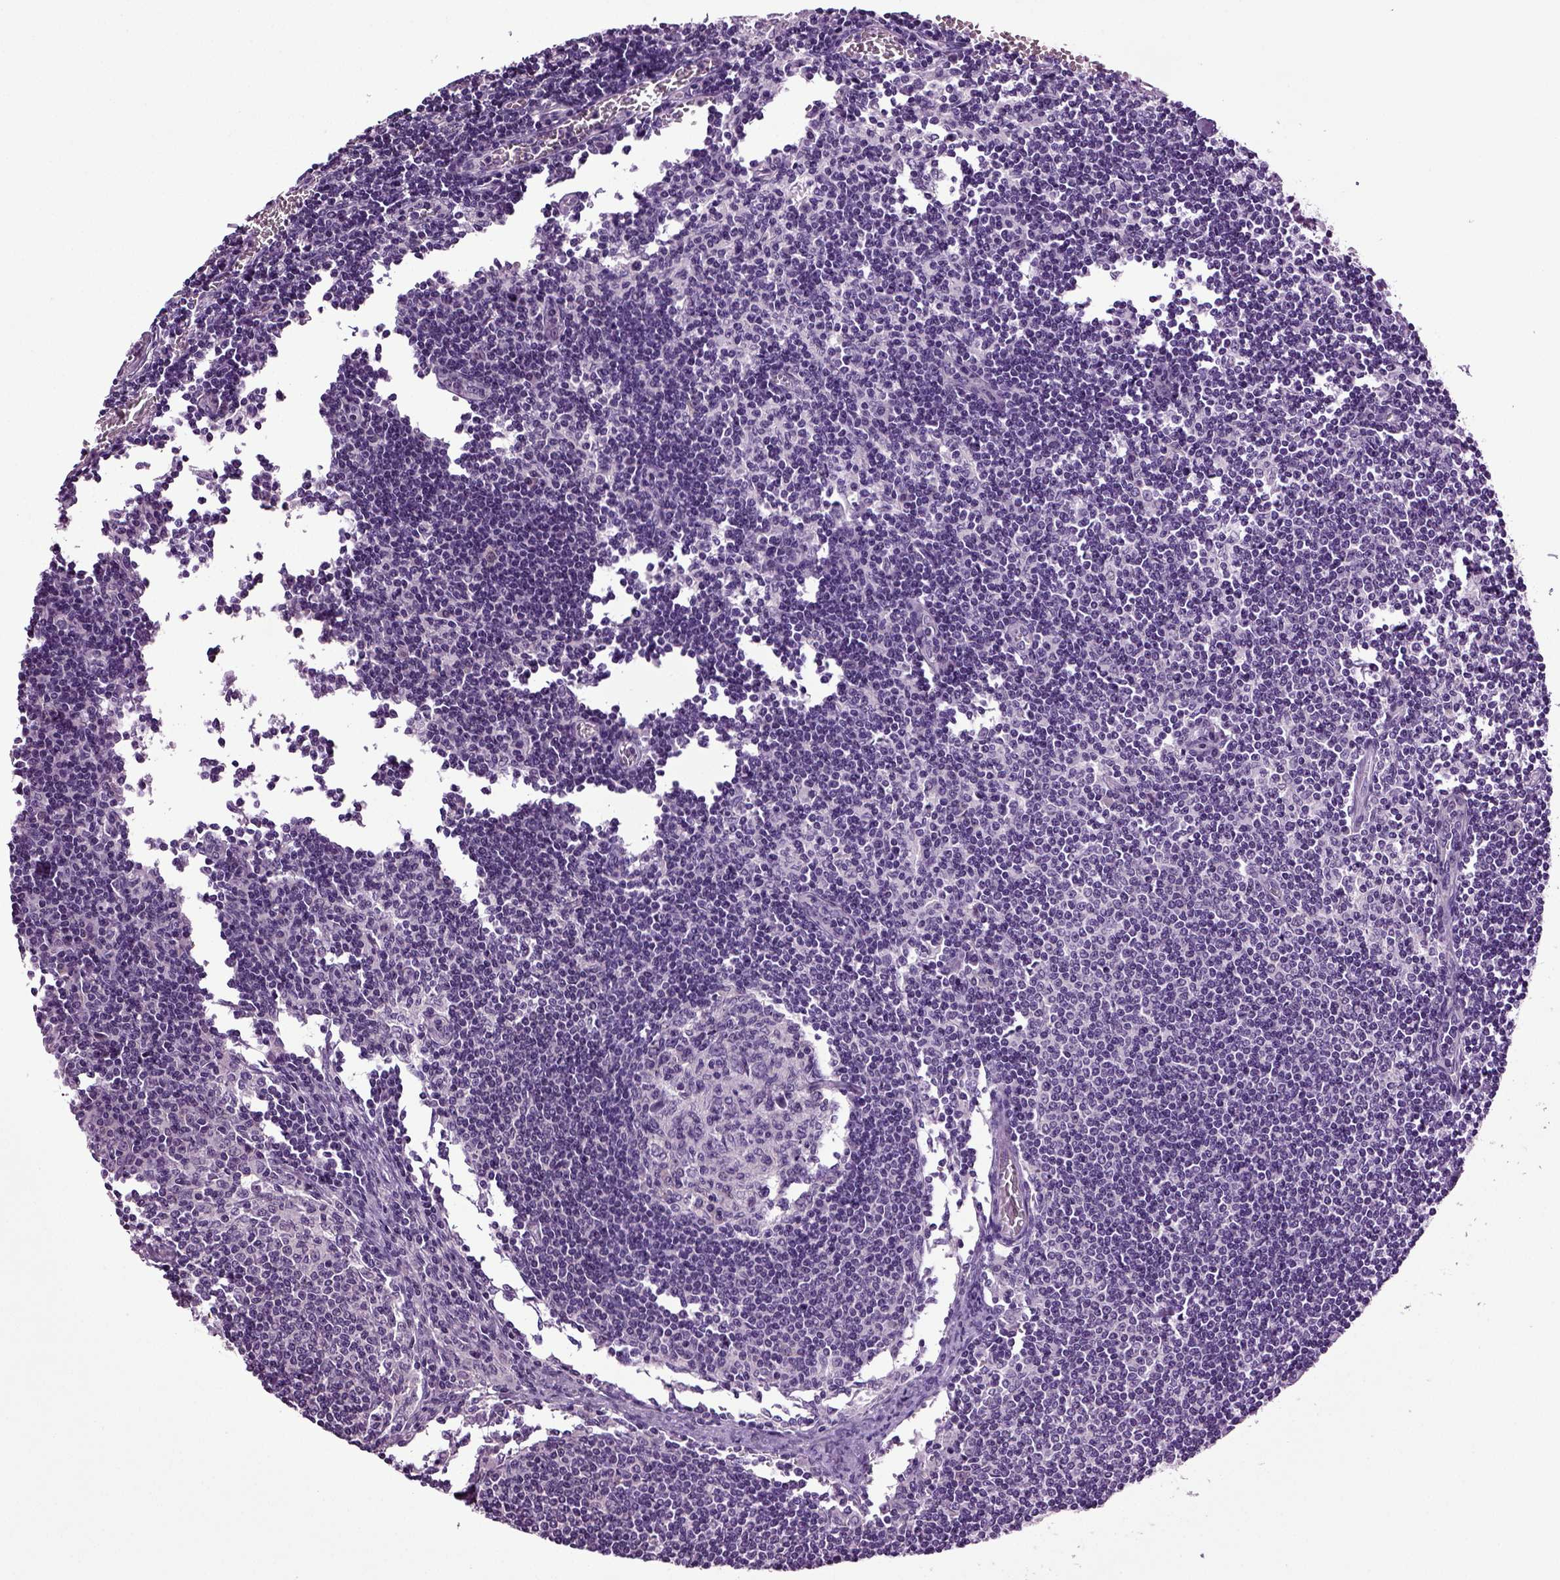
{"staining": {"intensity": "negative", "quantity": "none", "location": "none"}, "tissue": "lymph node", "cell_type": "Germinal center cells", "image_type": "normal", "snomed": [{"axis": "morphology", "description": "Normal tissue, NOS"}, {"axis": "topography", "description": "Lymph node"}], "caption": "Immunohistochemistry image of benign lymph node: lymph node stained with DAB (3,3'-diaminobenzidine) demonstrates no significant protein positivity in germinal center cells.", "gene": "PLCH2", "patient": {"sex": "male", "age": 59}}